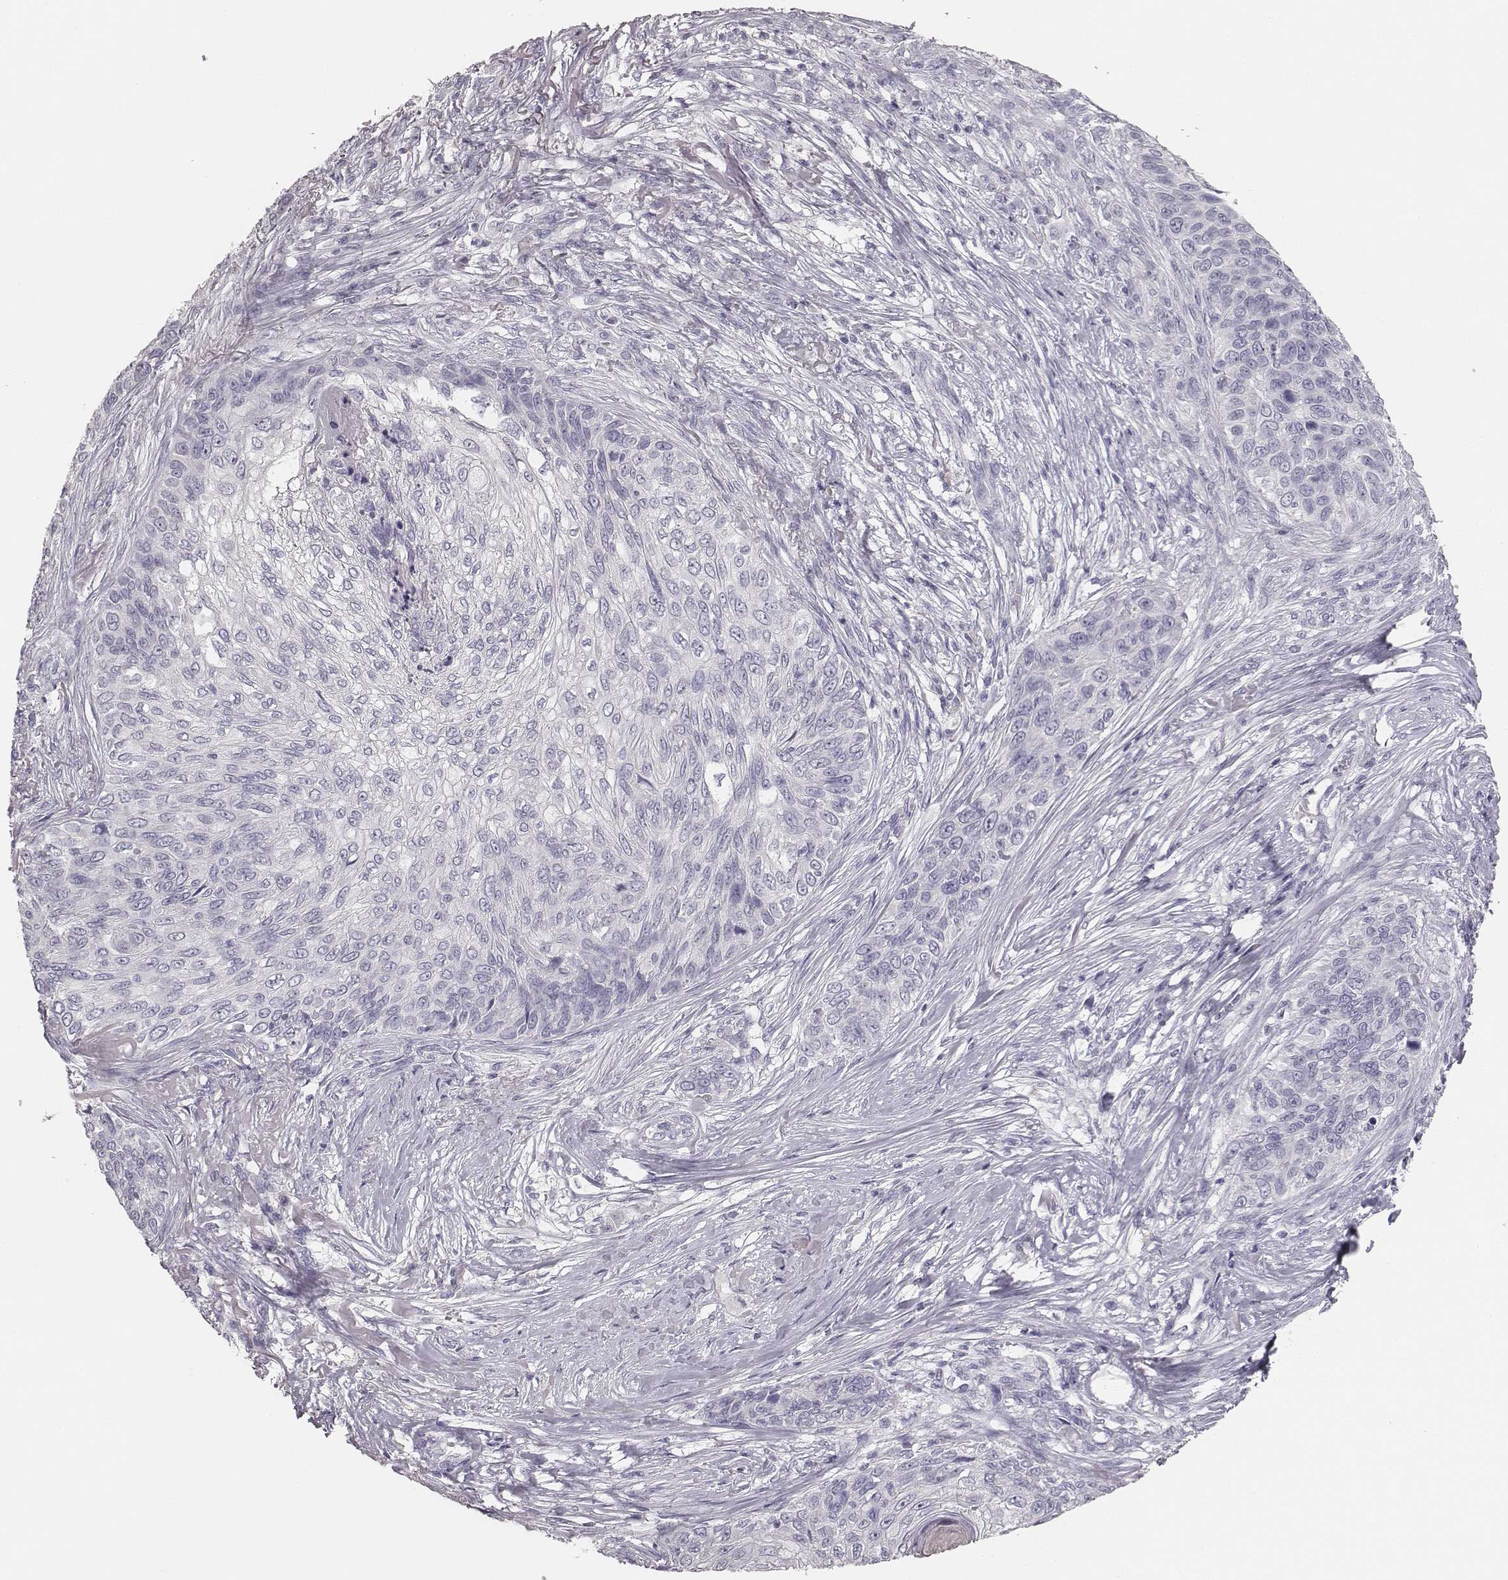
{"staining": {"intensity": "negative", "quantity": "none", "location": "none"}, "tissue": "skin cancer", "cell_type": "Tumor cells", "image_type": "cancer", "snomed": [{"axis": "morphology", "description": "Squamous cell carcinoma, NOS"}, {"axis": "topography", "description": "Skin"}], "caption": "Micrograph shows no significant protein staining in tumor cells of skin squamous cell carcinoma.", "gene": "MYH6", "patient": {"sex": "male", "age": 92}}